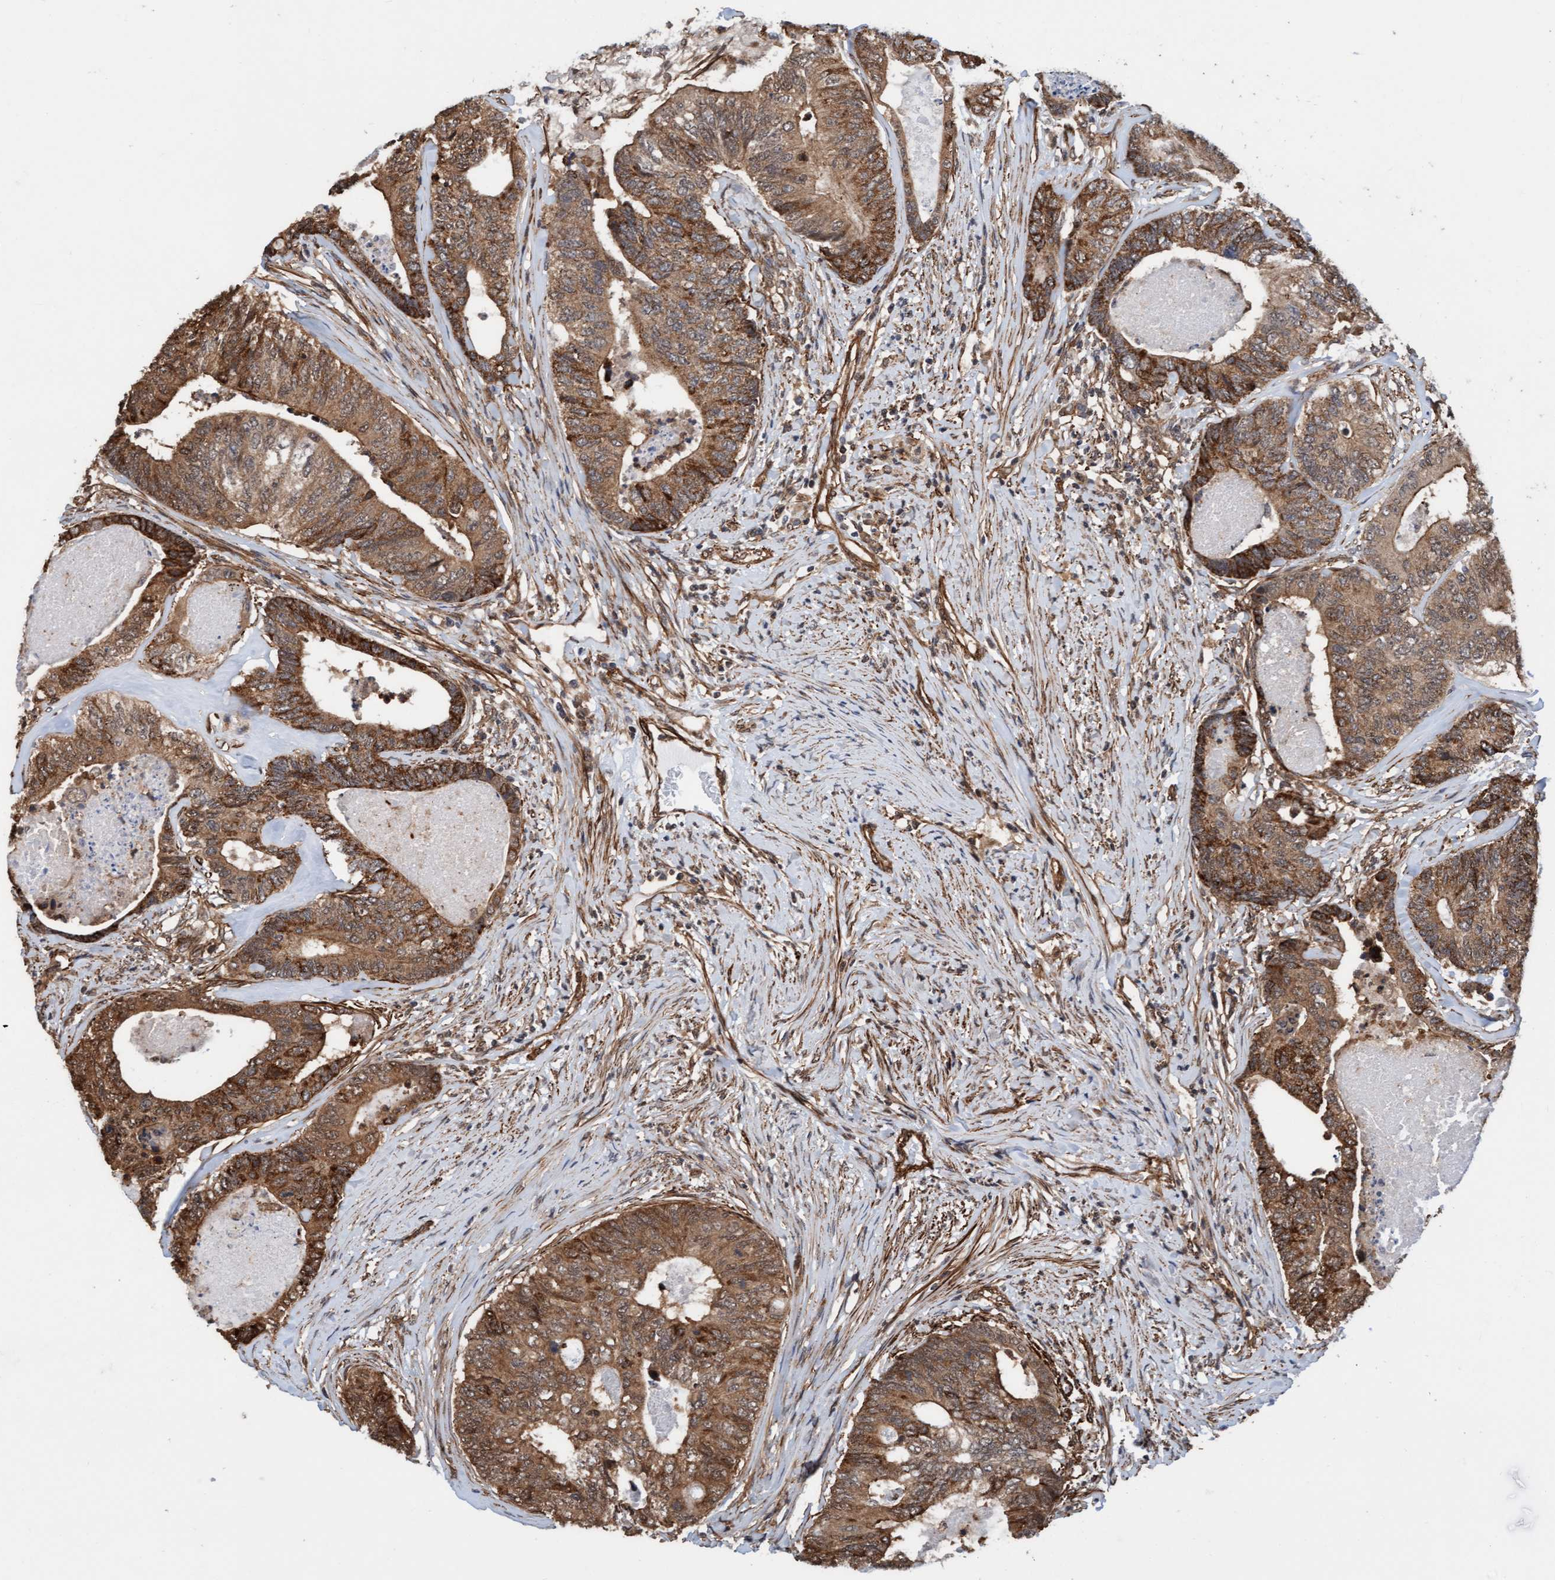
{"staining": {"intensity": "moderate", "quantity": ">75%", "location": "cytoplasmic/membranous"}, "tissue": "colorectal cancer", "cell_type": "Tumor cells", "image_type": "cancer", "snomed": [{"axis": "morphology", "description": "Adenocarcinoma, NOS"}, {"axis": "topography", "description": "Colon"}], "caption": "Moderate cytoplasmic/membranous staining for a protein is seen in about >75% of tumor cells of colorectal adenocarcinoma using immunohistochemistry.", "gene": "STXBP4", "patient": {"sex": "female", "age": 67}}